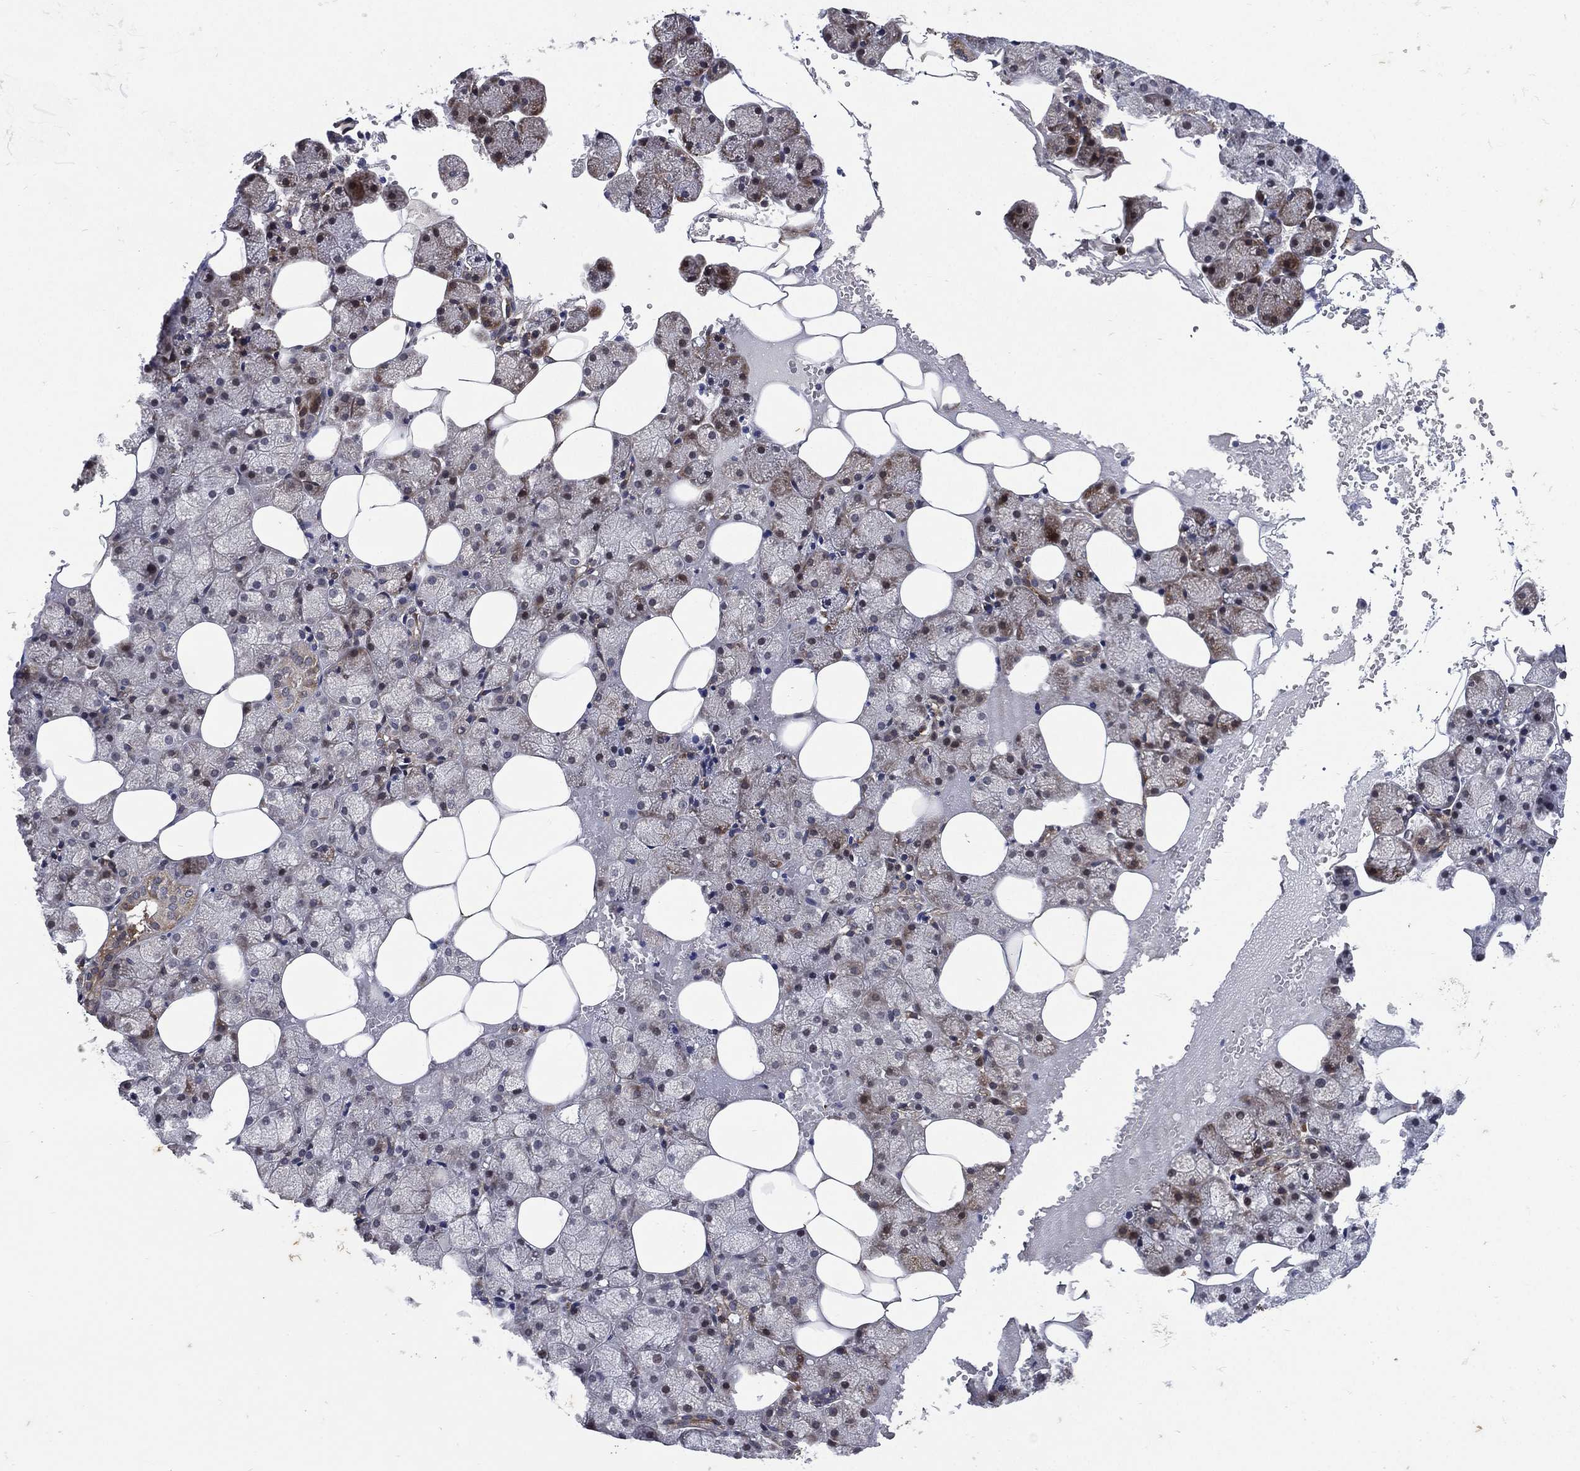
{"staining": {"intensity": "strong", "quantity": "25%-75%", "location": "cytoplasmic/membranous"}, "tissue": "salivary gland", "cell_type": "Glandular cells", "image_type": "normal", "snomed": [{"axis": "morphology", "description": "Normal tissue, NOS"}, {"axis": "topography", "description": "Salivary gland"}], "caption": "Brown immunohistochemical staining in benign human salivary gland exhibits strong cytoplasmic/membranous staining in about 25%-75% of glandular cells.", "gene": "RAB11FIP4", "patient": {"sex": "male", "age": 38}}